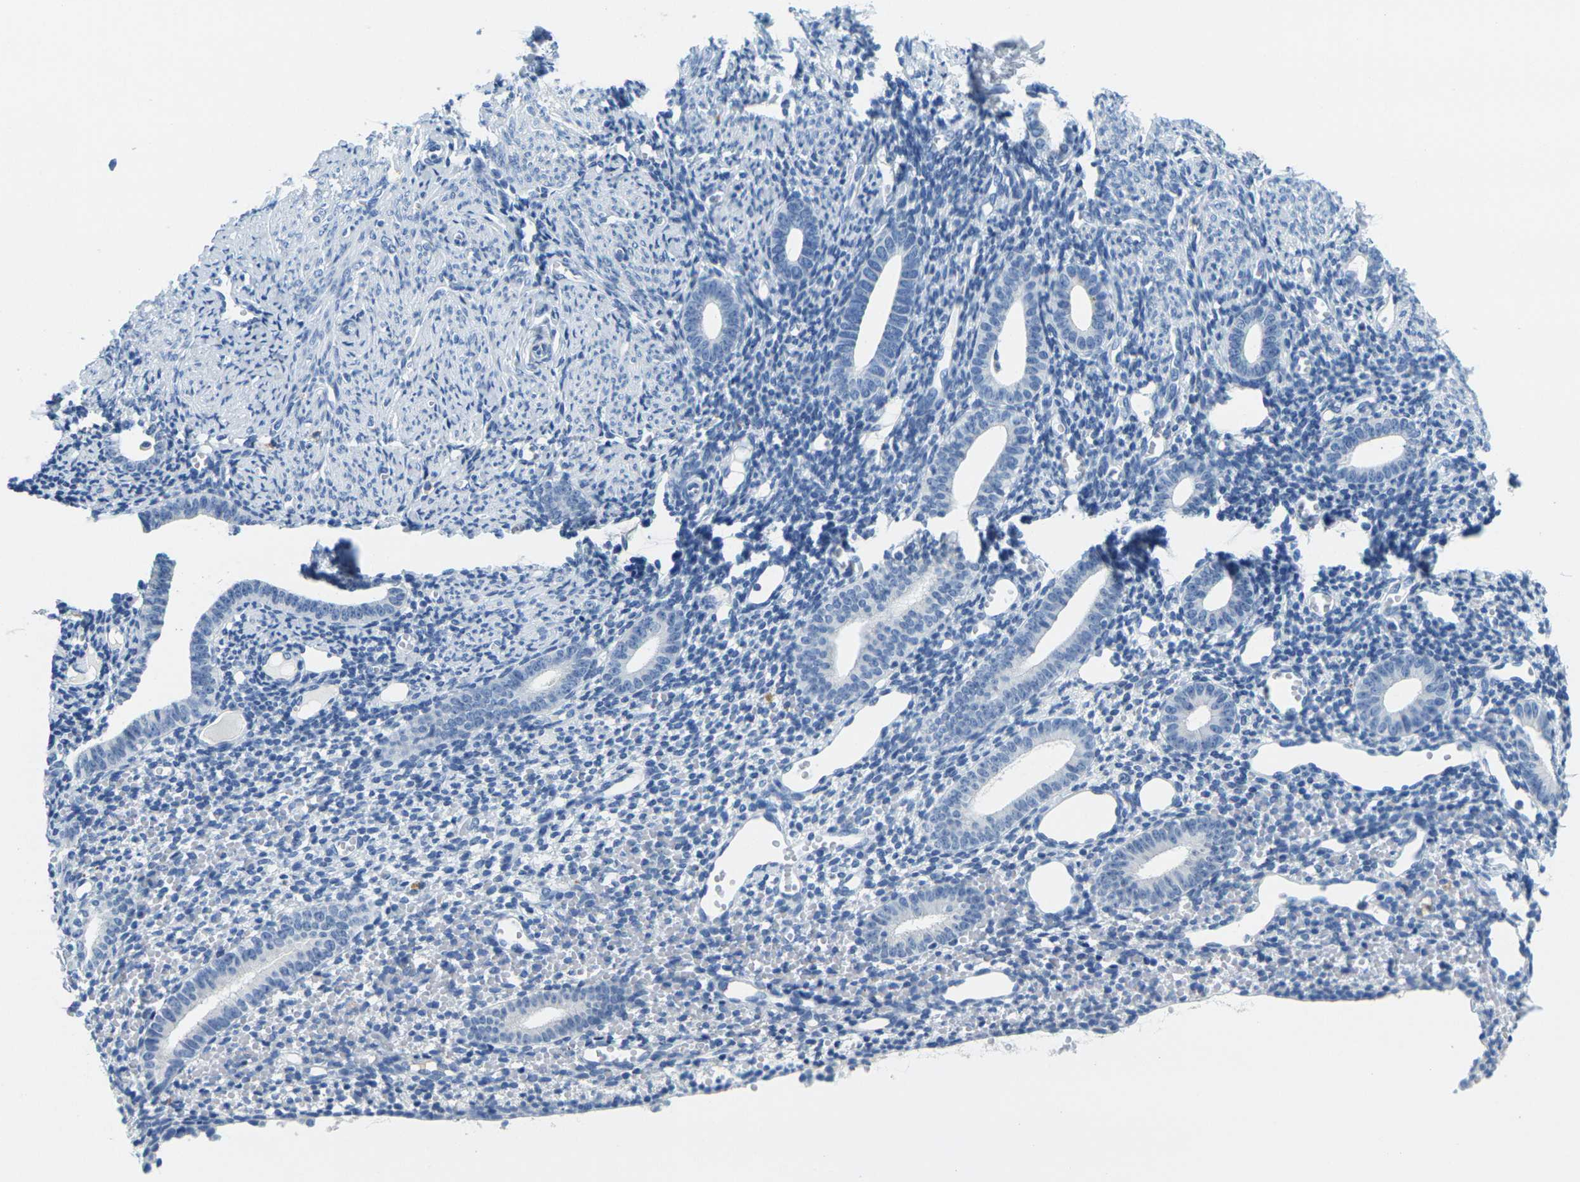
{"staining": {"intensity": "negative", "quantity": "none", "location": "none"}, "tissue": "endometrium", "cell_type": "Cells in endometrial stroma", "image_type": "normal", "snomed": [{"axis": "morphology", "description": "Normal tissue, NOS"}, {"axis": "topography", "description": "Endometrium"}], "caption": "Immunohistochemistry of unremarkable endometrium displays no positivity in cells in endometrial stroma.", "gene": "FAM3D", "patient": {"sex": "female", "age": 50}}